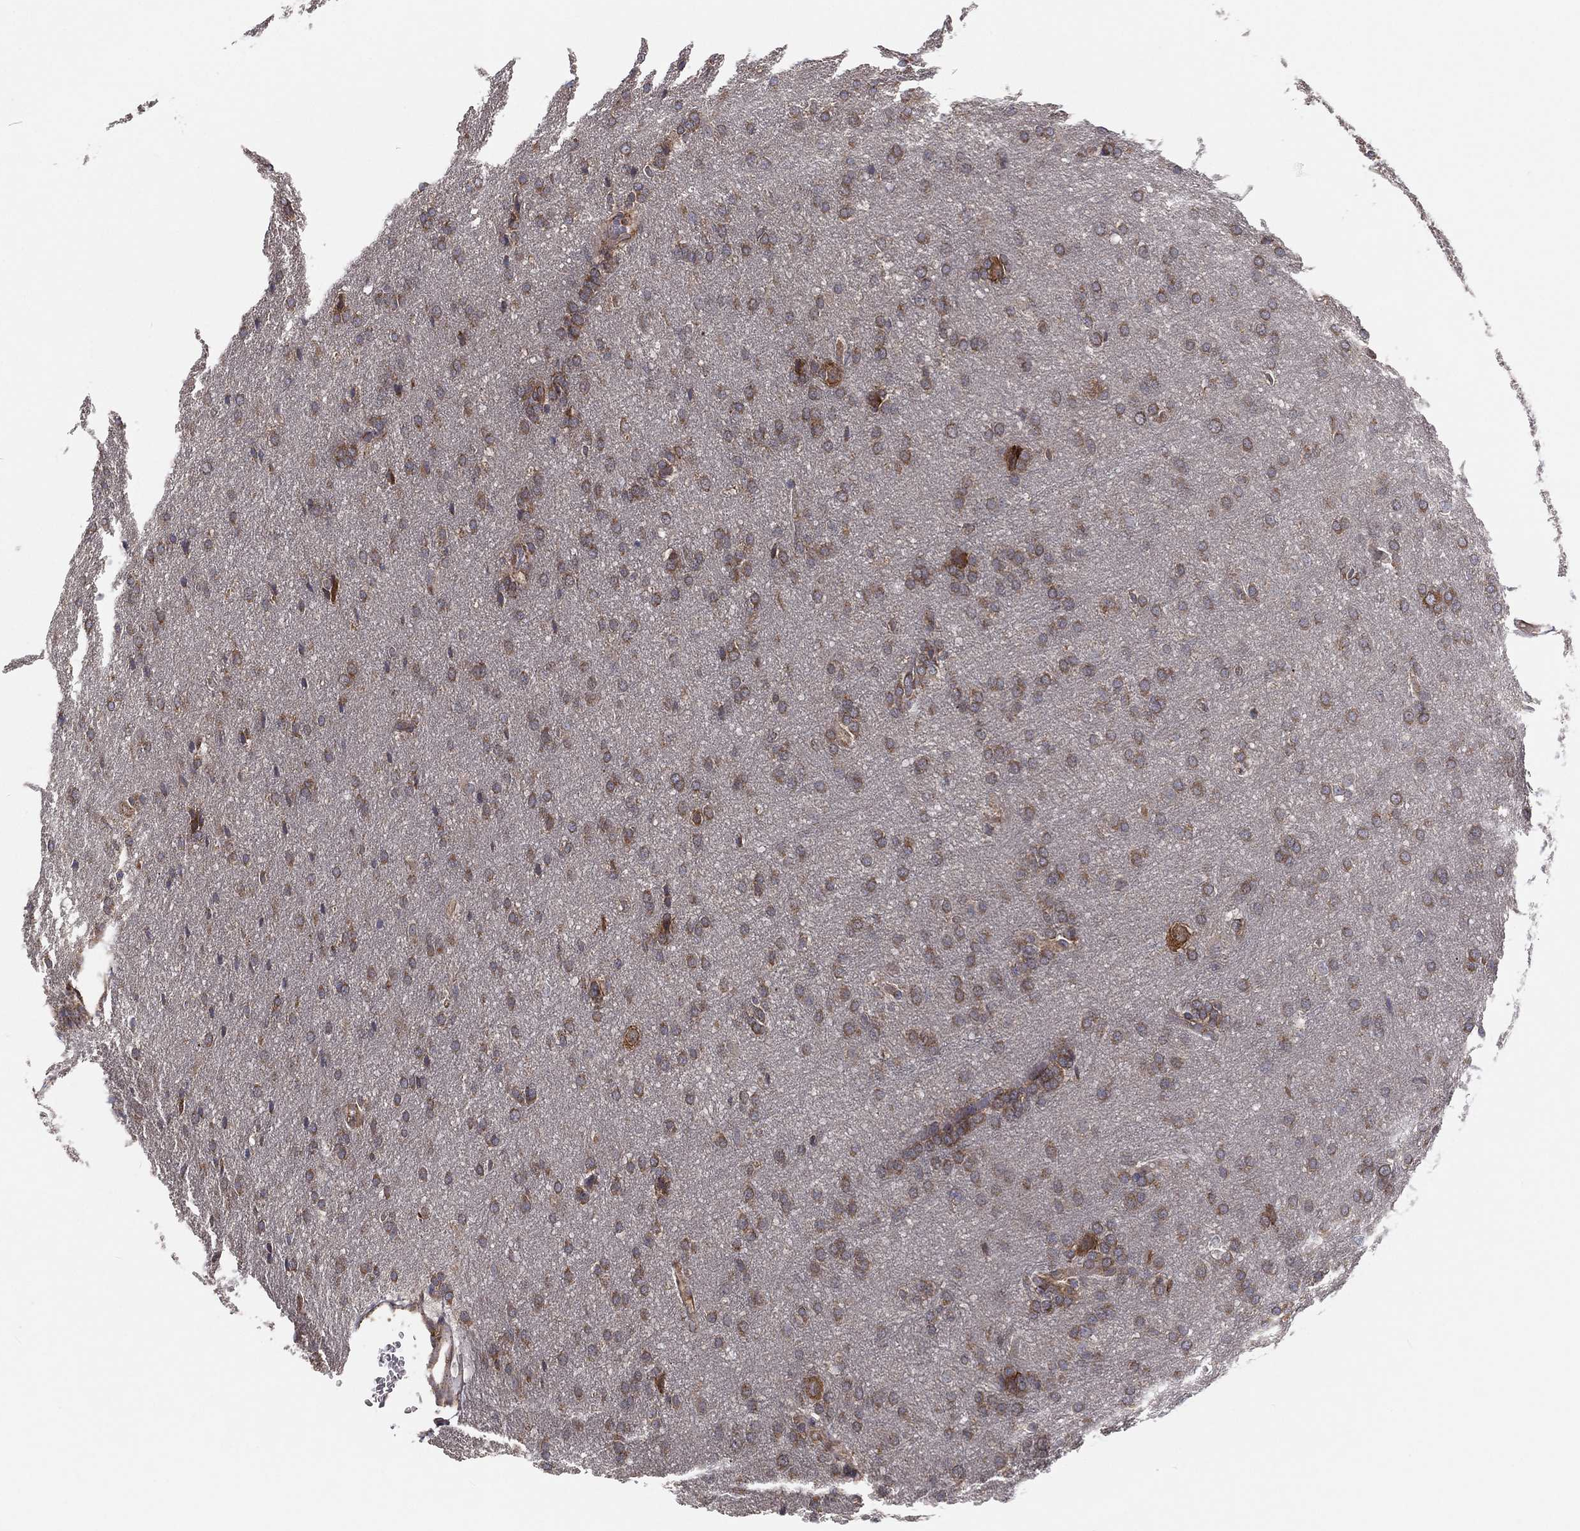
{"staining": {"intensity": "moderate", "quantity": ">75%", "location": "cytoplasmic/membranous"}, "tissue": "glioma", "cell_type": "Tumor cells", "image_type": "cancer", "snomed": [{"axis": "morphology", "description": "Glioma, malignant, Low grade"}, {"axis": "topography", "description": "Brain"}], "caption": "Malignant glioma (low-grade) stained for a protein reveals moderate cytoplasmic/membranous positivity in tumor cells.", "gene": "EIF2B5", "patient": {"sex": "female", "age": 32}}